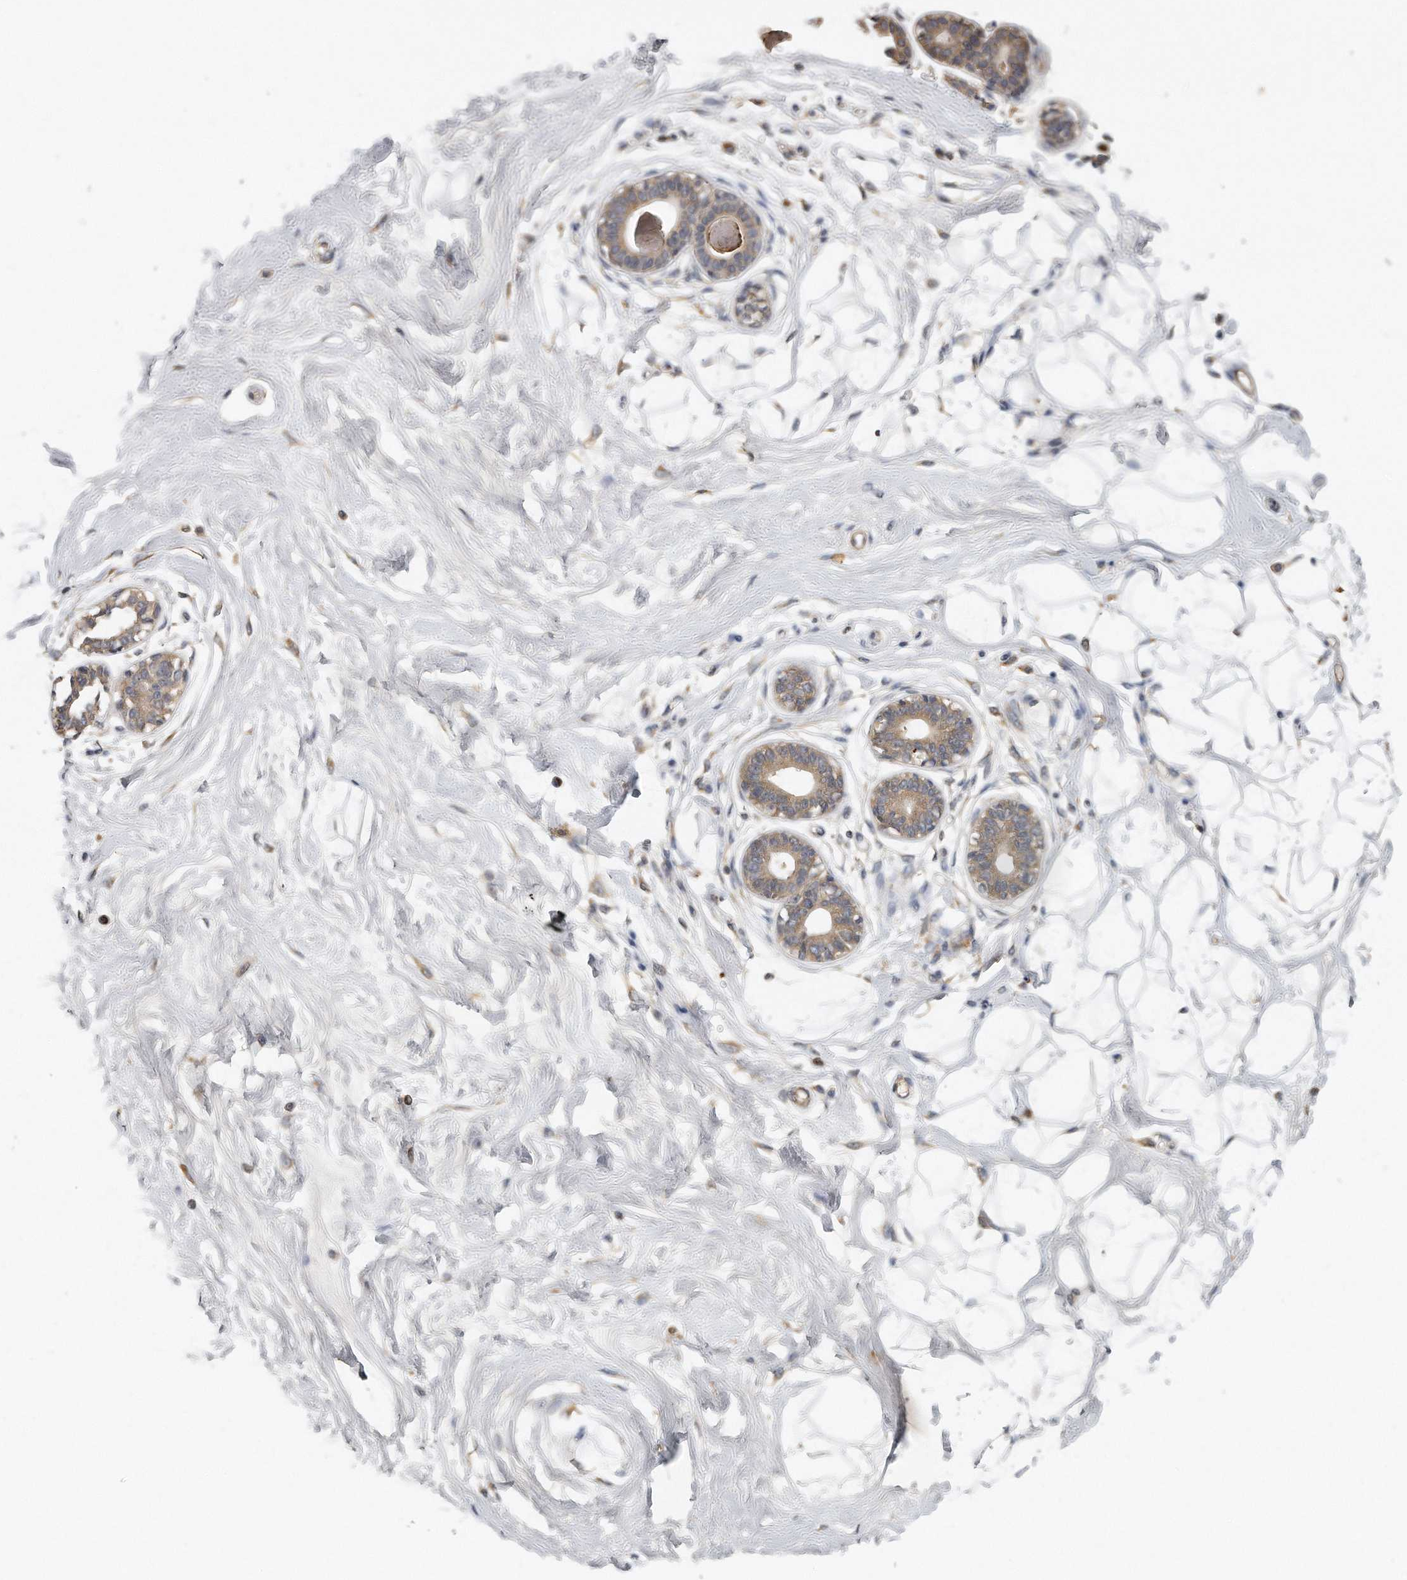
{"staining": {"intensity": "negative", "quantity": "none", "location": "none"}, "tissue": "breast", "cell_type": "Adipocytes", "image_type": "normal", "snomed": [{"axis": "morphology", "description": "Normal tissue, NOS"}, {"axis": "topography", "description": "Breast"}], "caption": "High power microscopy histopathology image of an immunohistochemistry micrograph of unremarkable breast, revealing no significant staining in adipocytes. (DAB immunohistochemistry with hematoxylin counter stain).", "gene": "TRAPPC14", "patient": {"sex": "female", "age": 45}}